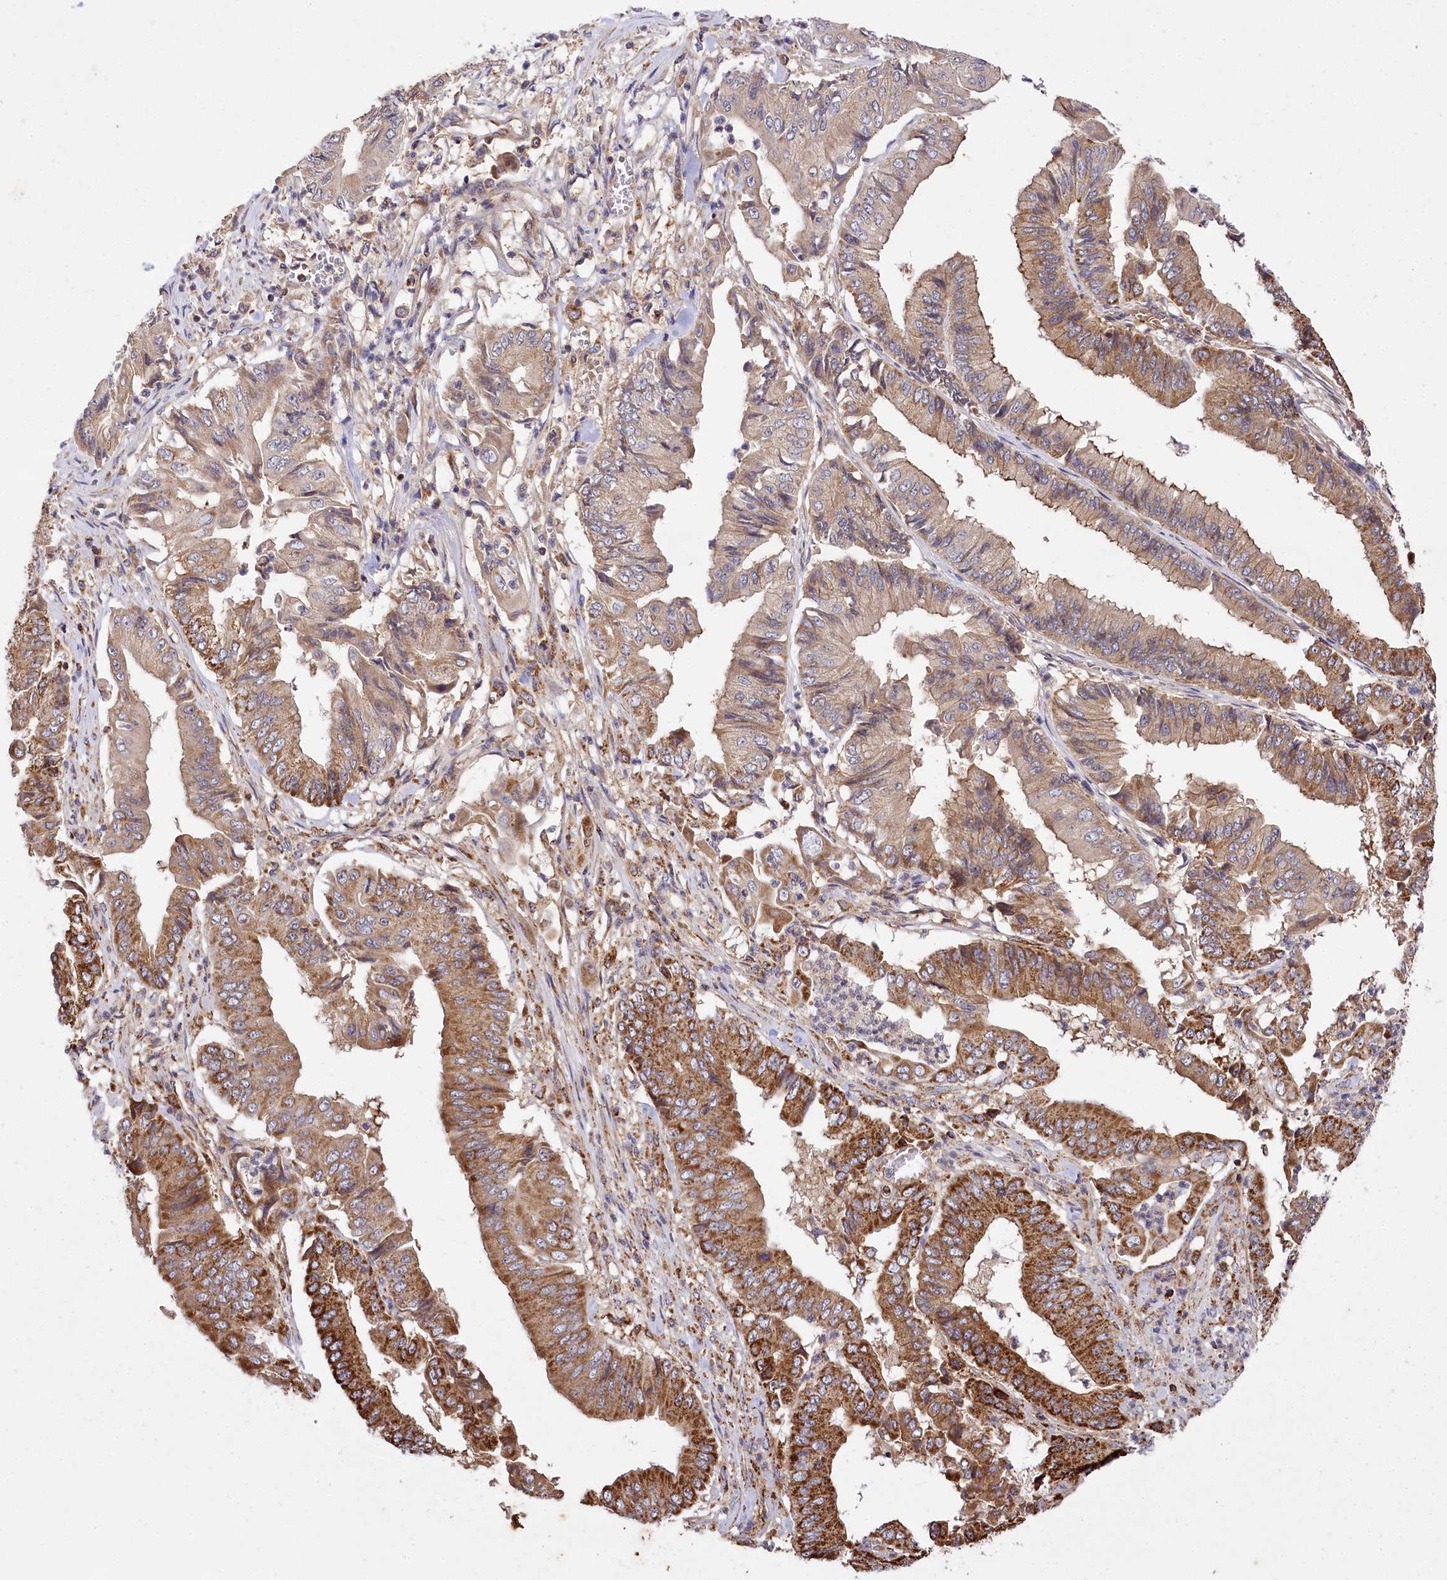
{"staining": {"intensity": "moderate", "quantity": ">75%", "location": "cytoplasmic/membranous"}, "tissue": "pancreatic cancer", "cell_type": "Tumor cells", "image_type": "cancer", "snomed": [{"axis": "morphology", "description": "Adenocarcinoma, NOS"}, {"axis": "topography", "description": "Pancreas"}], "caption": "The immunohistochemical stain shows moderate cytoplasmic/membranous positivity in tumor cells of pancreatic cancer tissue.", "gene": "CARD19", "patient": {"sex": "female", "age": 77}}